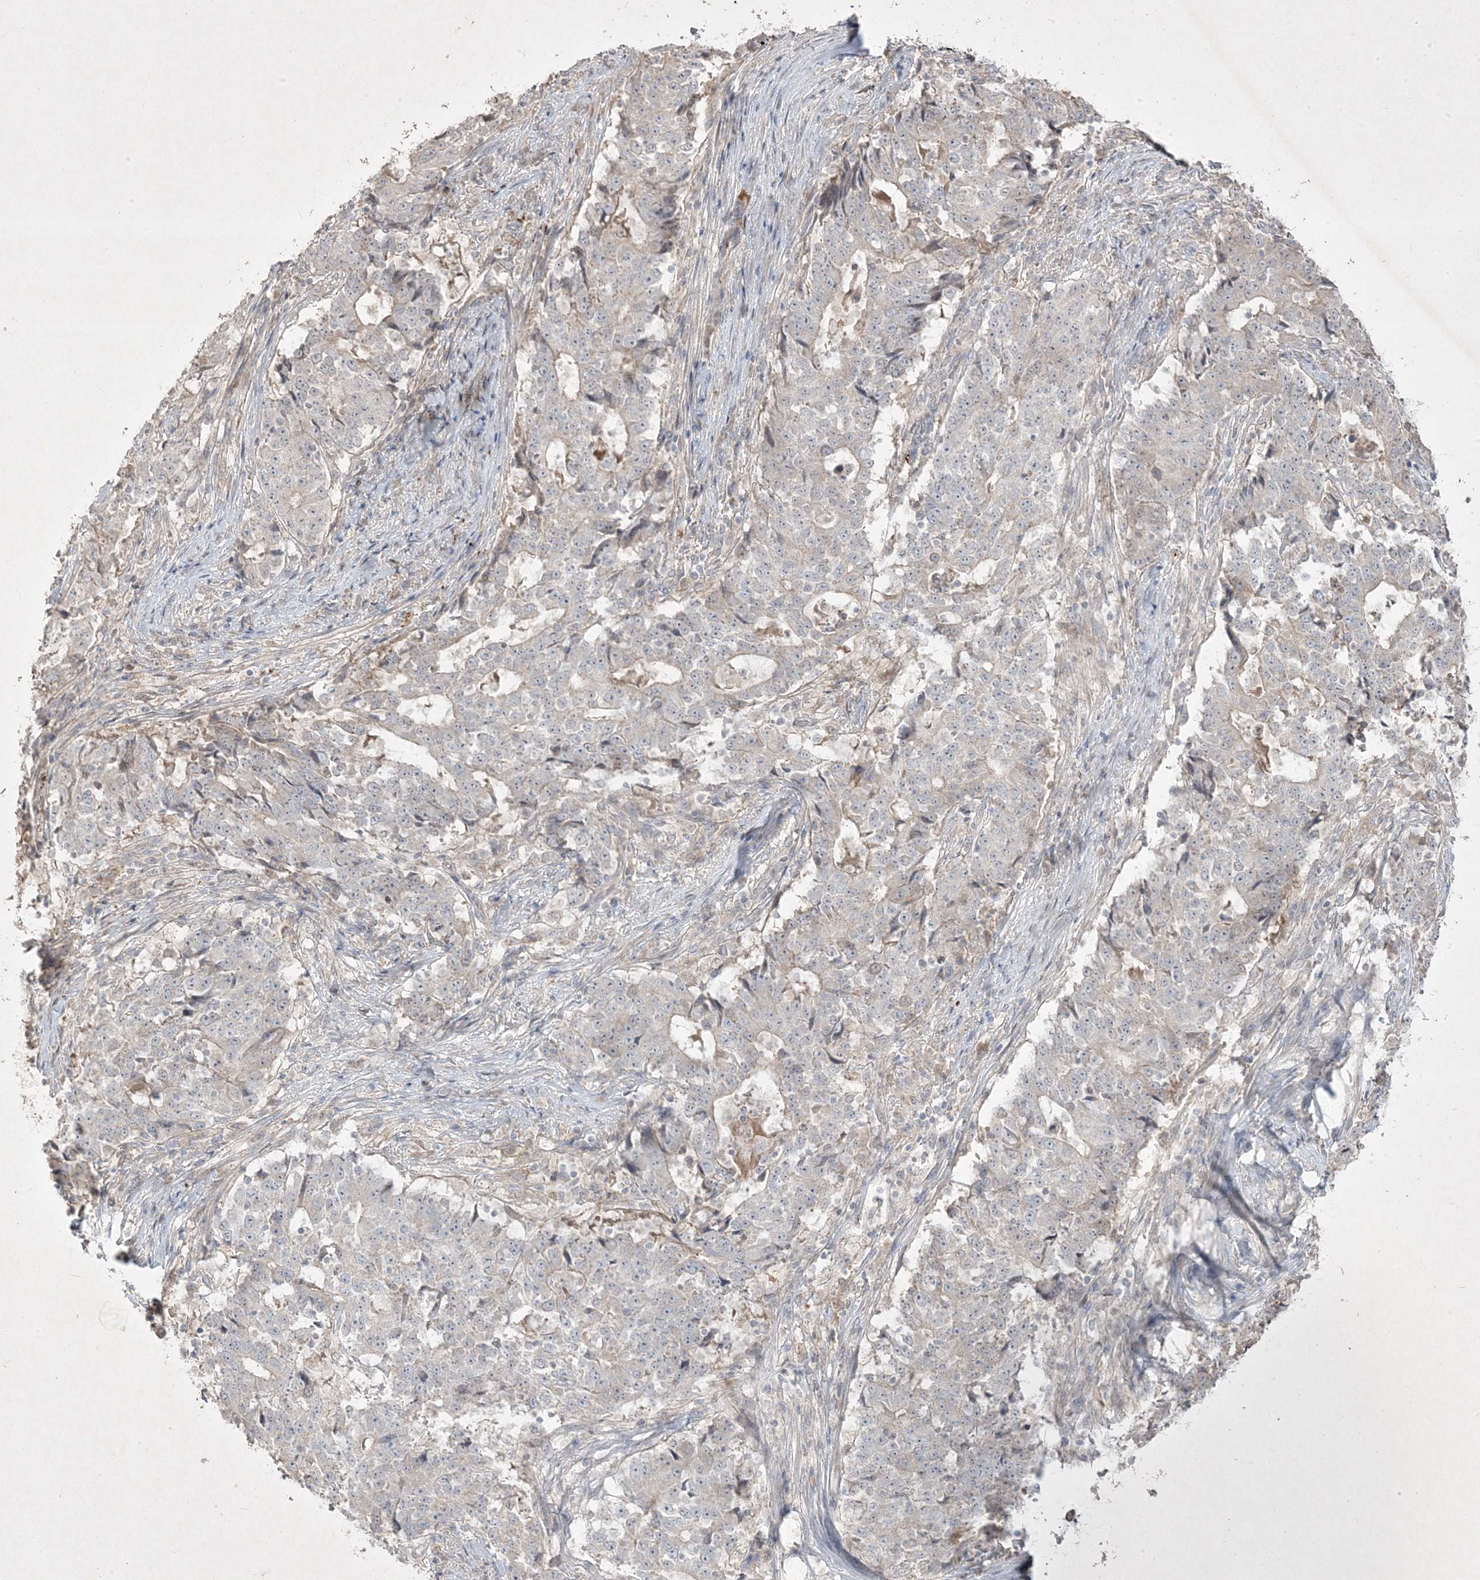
{"staining": {"intensity": "negative", "quantity": "none", "location": "none"}, "tissue": "stomach cancer", "cell_type": "Tumor cells", "image_type": "cancer", "snomed": [{"axis": "morphology", "description": "Adenocarcinoma, NOS"}, {"axis": "topography", "description": "Stomach"}], "caption": "DAB immunohistochemical staining of stomach adenocarcinoma shows no significant positivity in tumor cells.", "gene": "RGL4", "patient": {"sex": "male", "age": 59}}